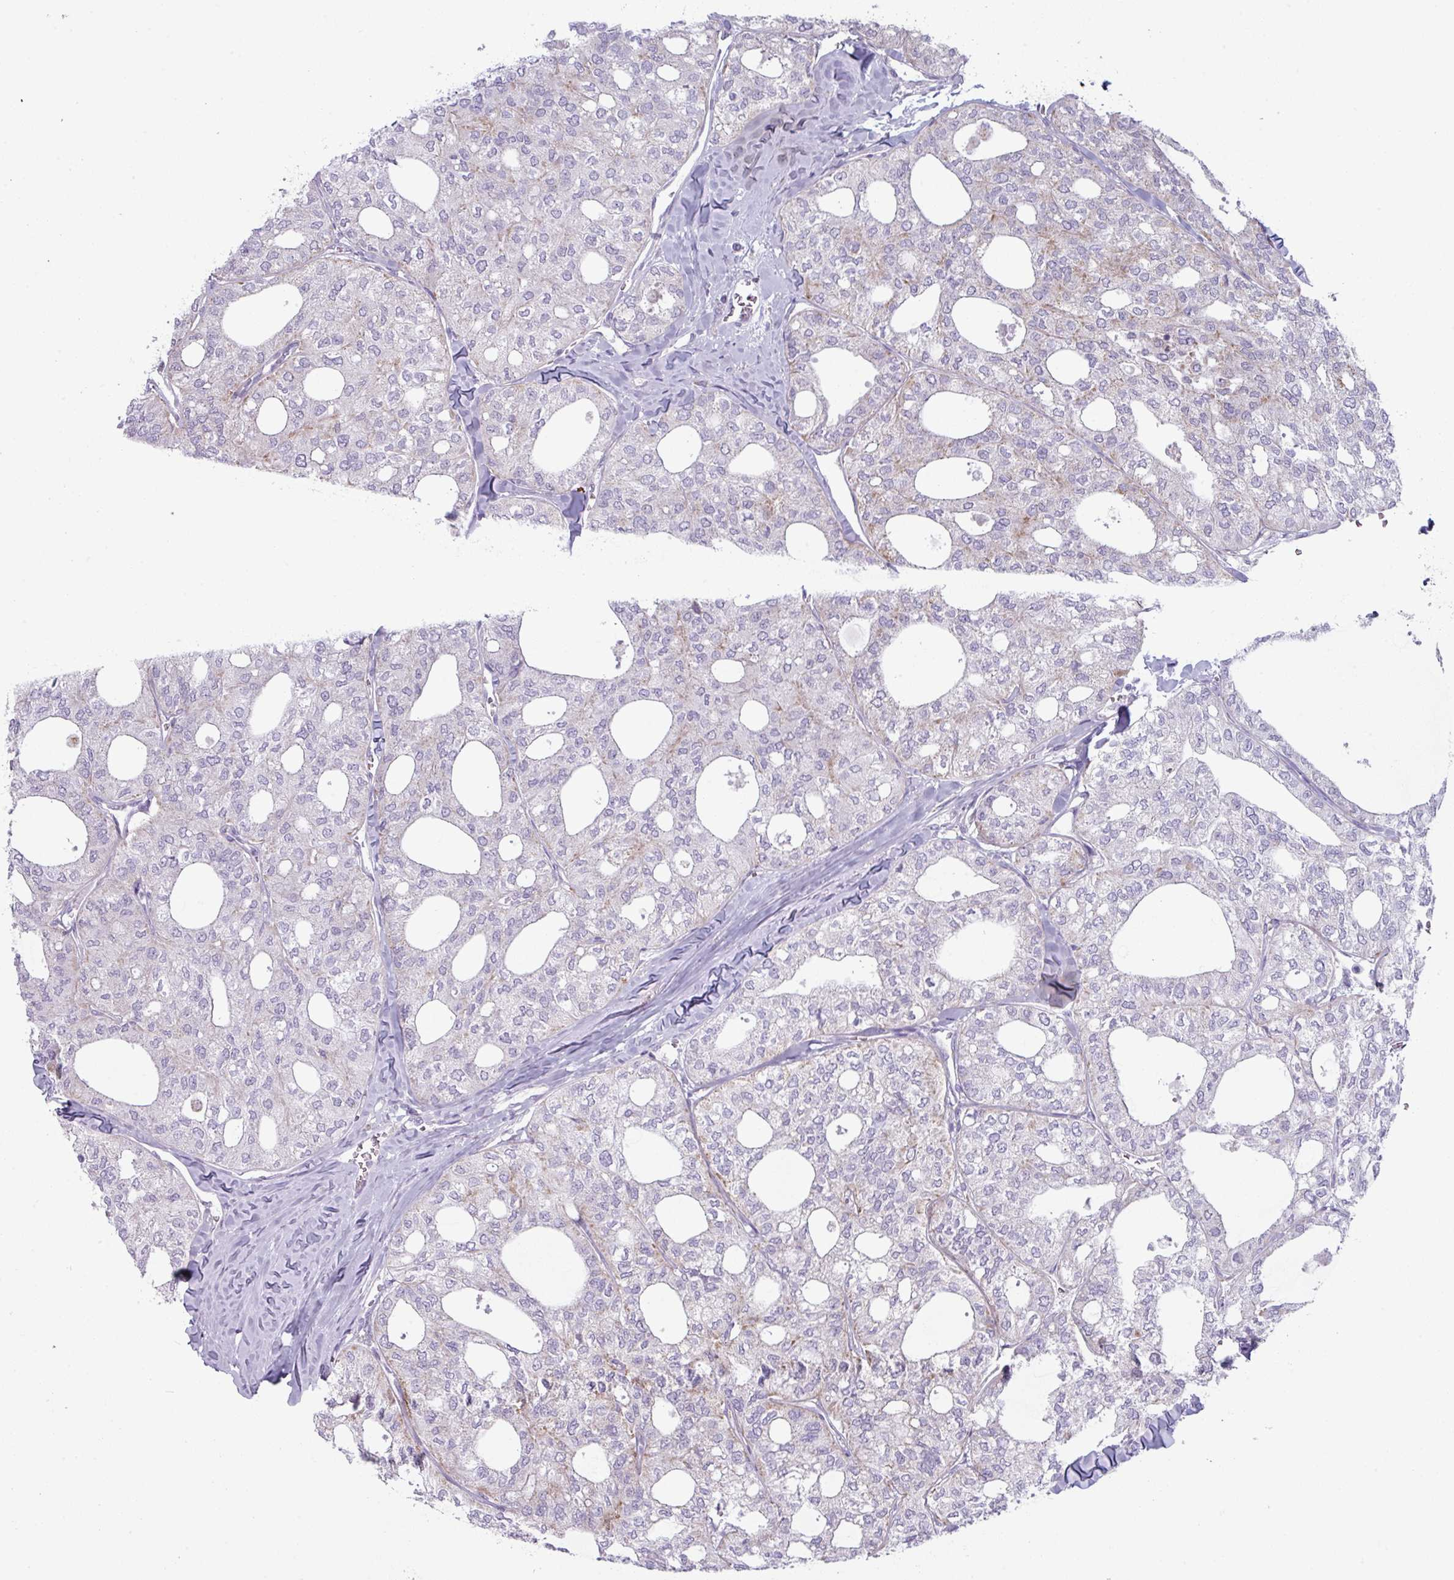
{"staining": {"intensity": "weak", "quantity": "<25%", "location": "cytoplasmic/membranous"}, "tissue": "thyroid cancer", "cell_type": "Tumor cells", "image_type": "cancer", "snomed": [{"axis": "morphology", "description": "Follicular adenoma carcinoma, NOS"}, {"axis": "topography", "description": "Thyroid gland"}], "caption": "IHC photomicrograph of neoplastic tissue: follicular adenoma carcinoma (thyroid) stained with DAB (3,3'-diaminobenzidine) demonstrates no significant protein staining in tumor cells.", "gene": "ZNF615", "patient": {"sex": "male", "age": 75}}